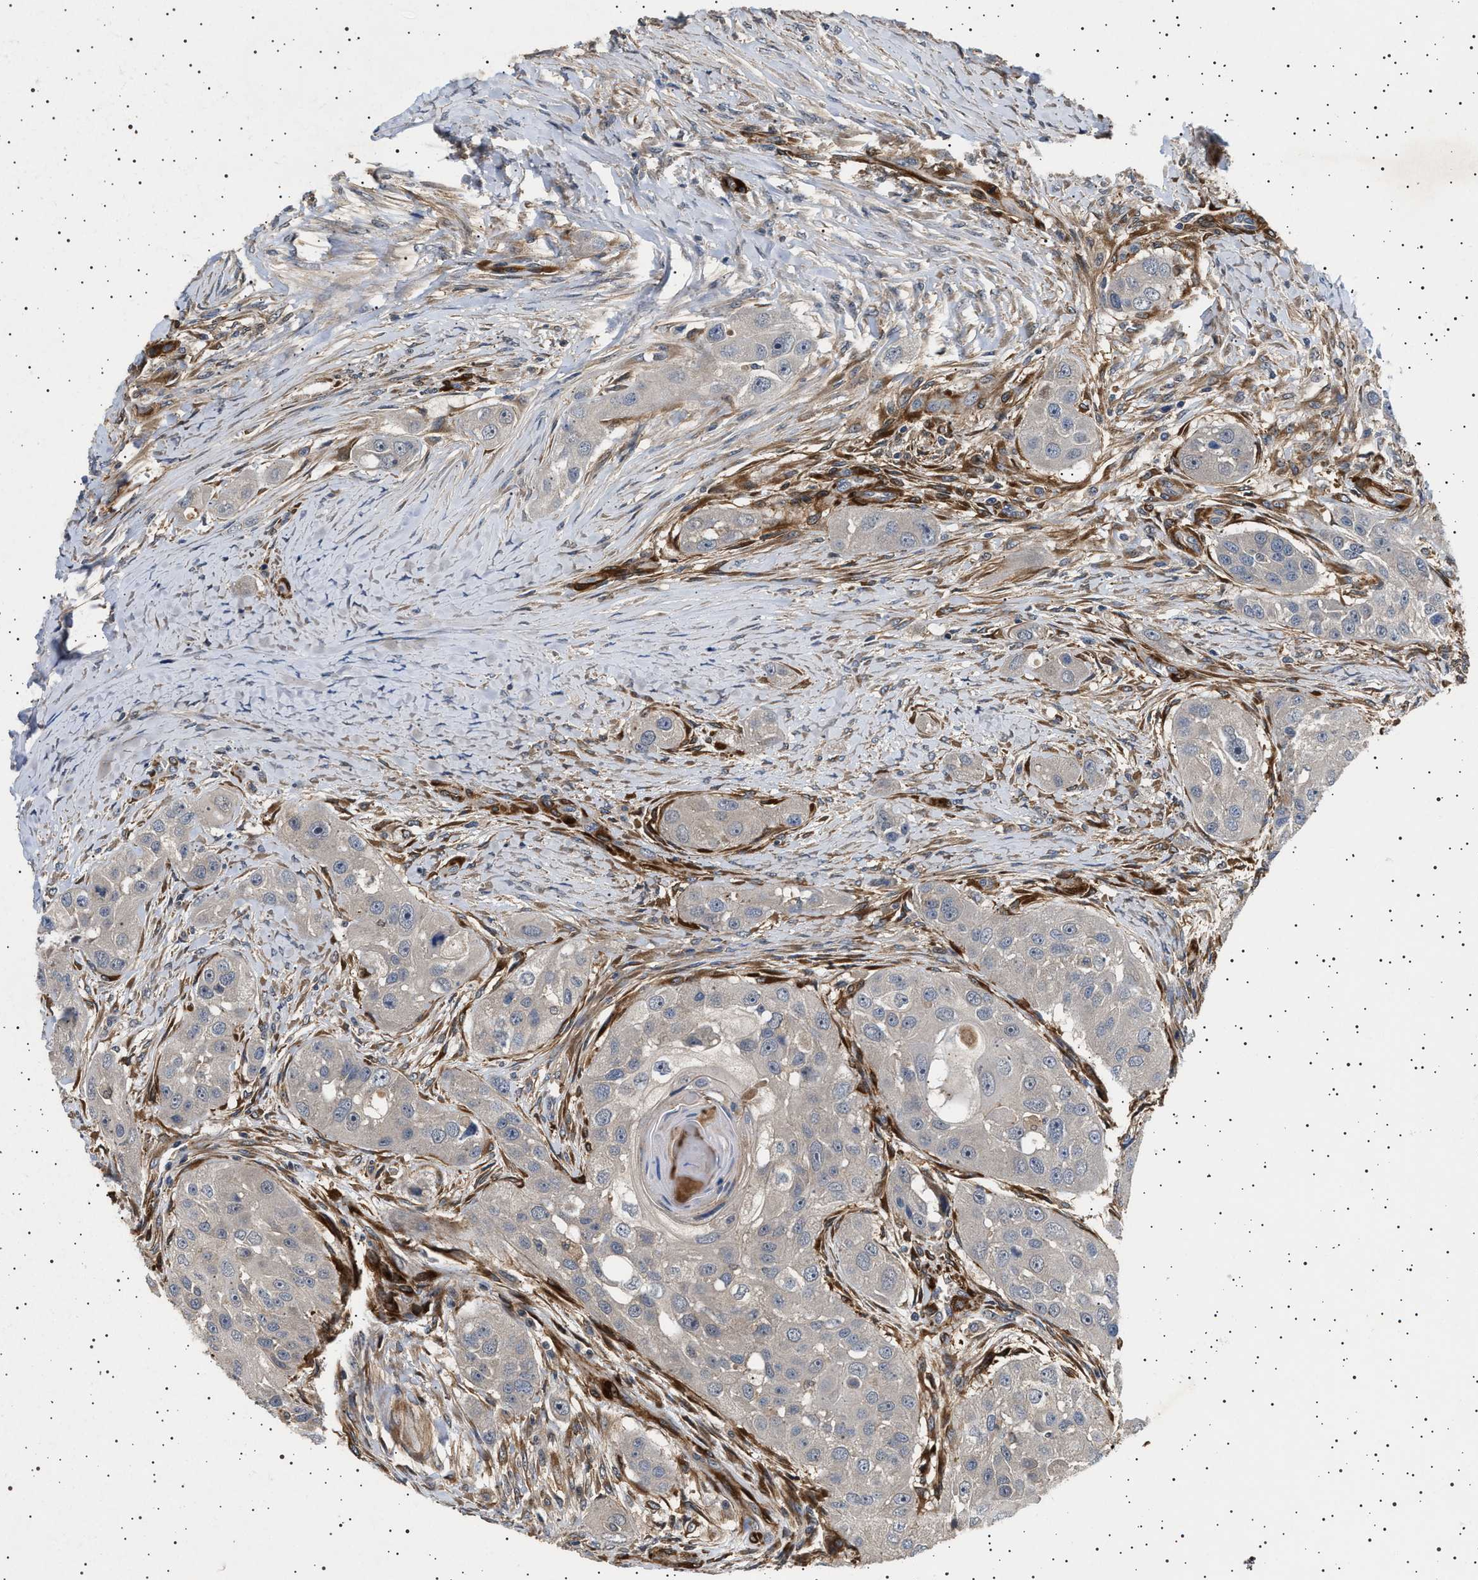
{"staining": {"intensity": "negative", "quantity": "none", "location": "none"}, "tissue": "head and neck cancer", "cell_type": "Tumor cells", "image_type": "cancer", "snomed": [{"axis": "morphology", "description": "Normal tissue, NOS"}, {"axis": "morphology", "description": "Squamous cell carcinoma, NOS"}, {"axis": "topography", "description": "Skeletal muscle"}, {"axis": "topography", "description": "Head-Neck"}], "caption": "Immunohistochemistry micrograph of human head and neck squamous cell carcinoma stained for a protein (brown), which displays no expression in tumor cells. Brightfield microscopy of IHC stained with DAB (3,3'-diaminobenzidine) (brown) and hematoxylin (blue), captured at high magnification.", "gene": "GUCY1B1", "patient": {"sex": "male", "age": 51}}